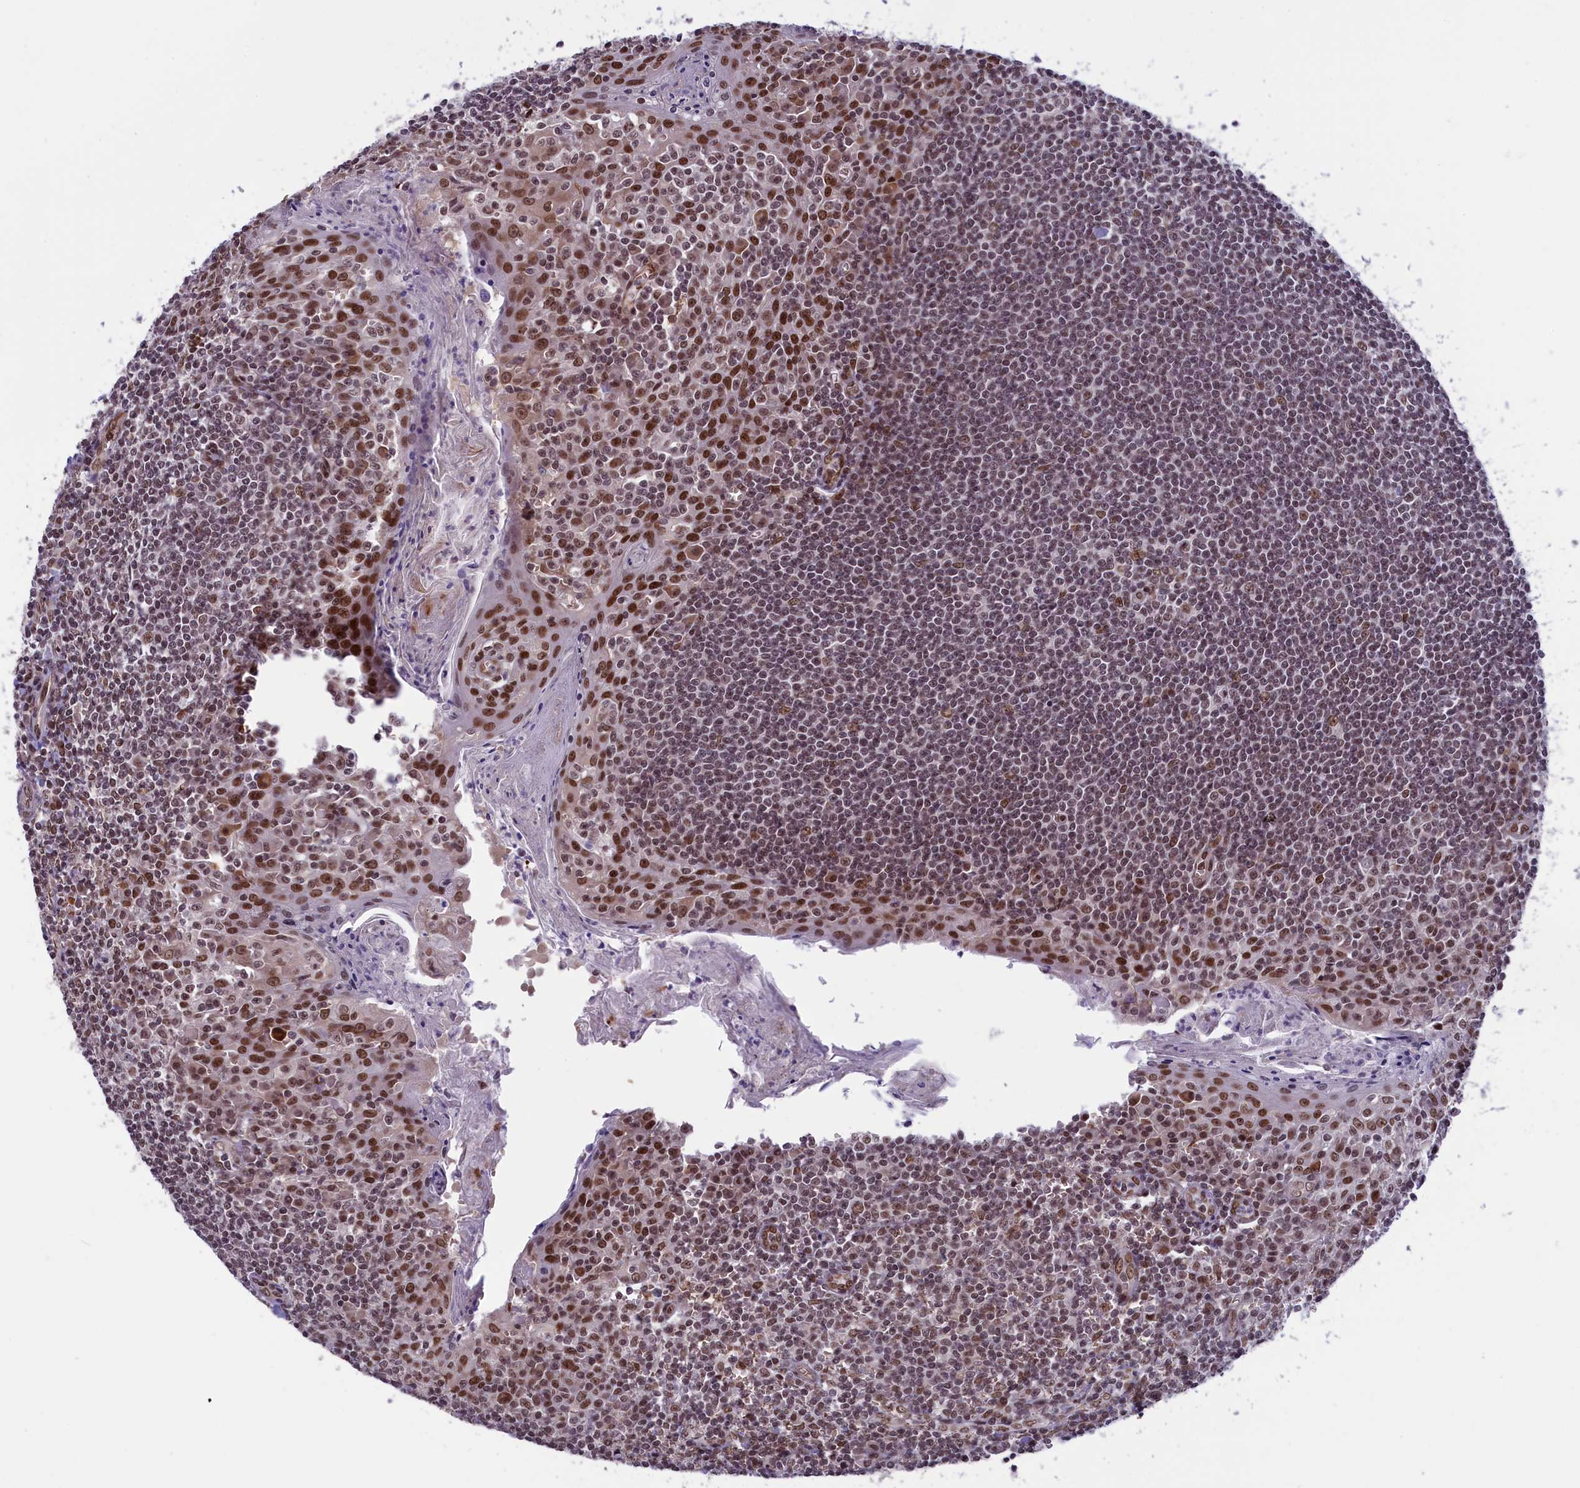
{"staining": {"intensity": "moderate", "quantity": ">75%", "location": "nuclear"}, "tissue": "tonsil", "cell_type": "Germinal center cells", "image_type": "normal", "snomed": [{"axis": "morphology", "description": "Normal tissue, NOS"}, {"axis": "topography", "description": "Tonsil"}], "caption": "High-power microscopy captured an immunohistochemistry (IHC) image of normal tonsil, revealing moderate nuclear expression in approximately >75% of germinal center cells. Ihc stains the protein in brown and the nuclei are stained blue.", "gene": "MPHOSPH8", "patient": {"sex": "male", "age": 27}}